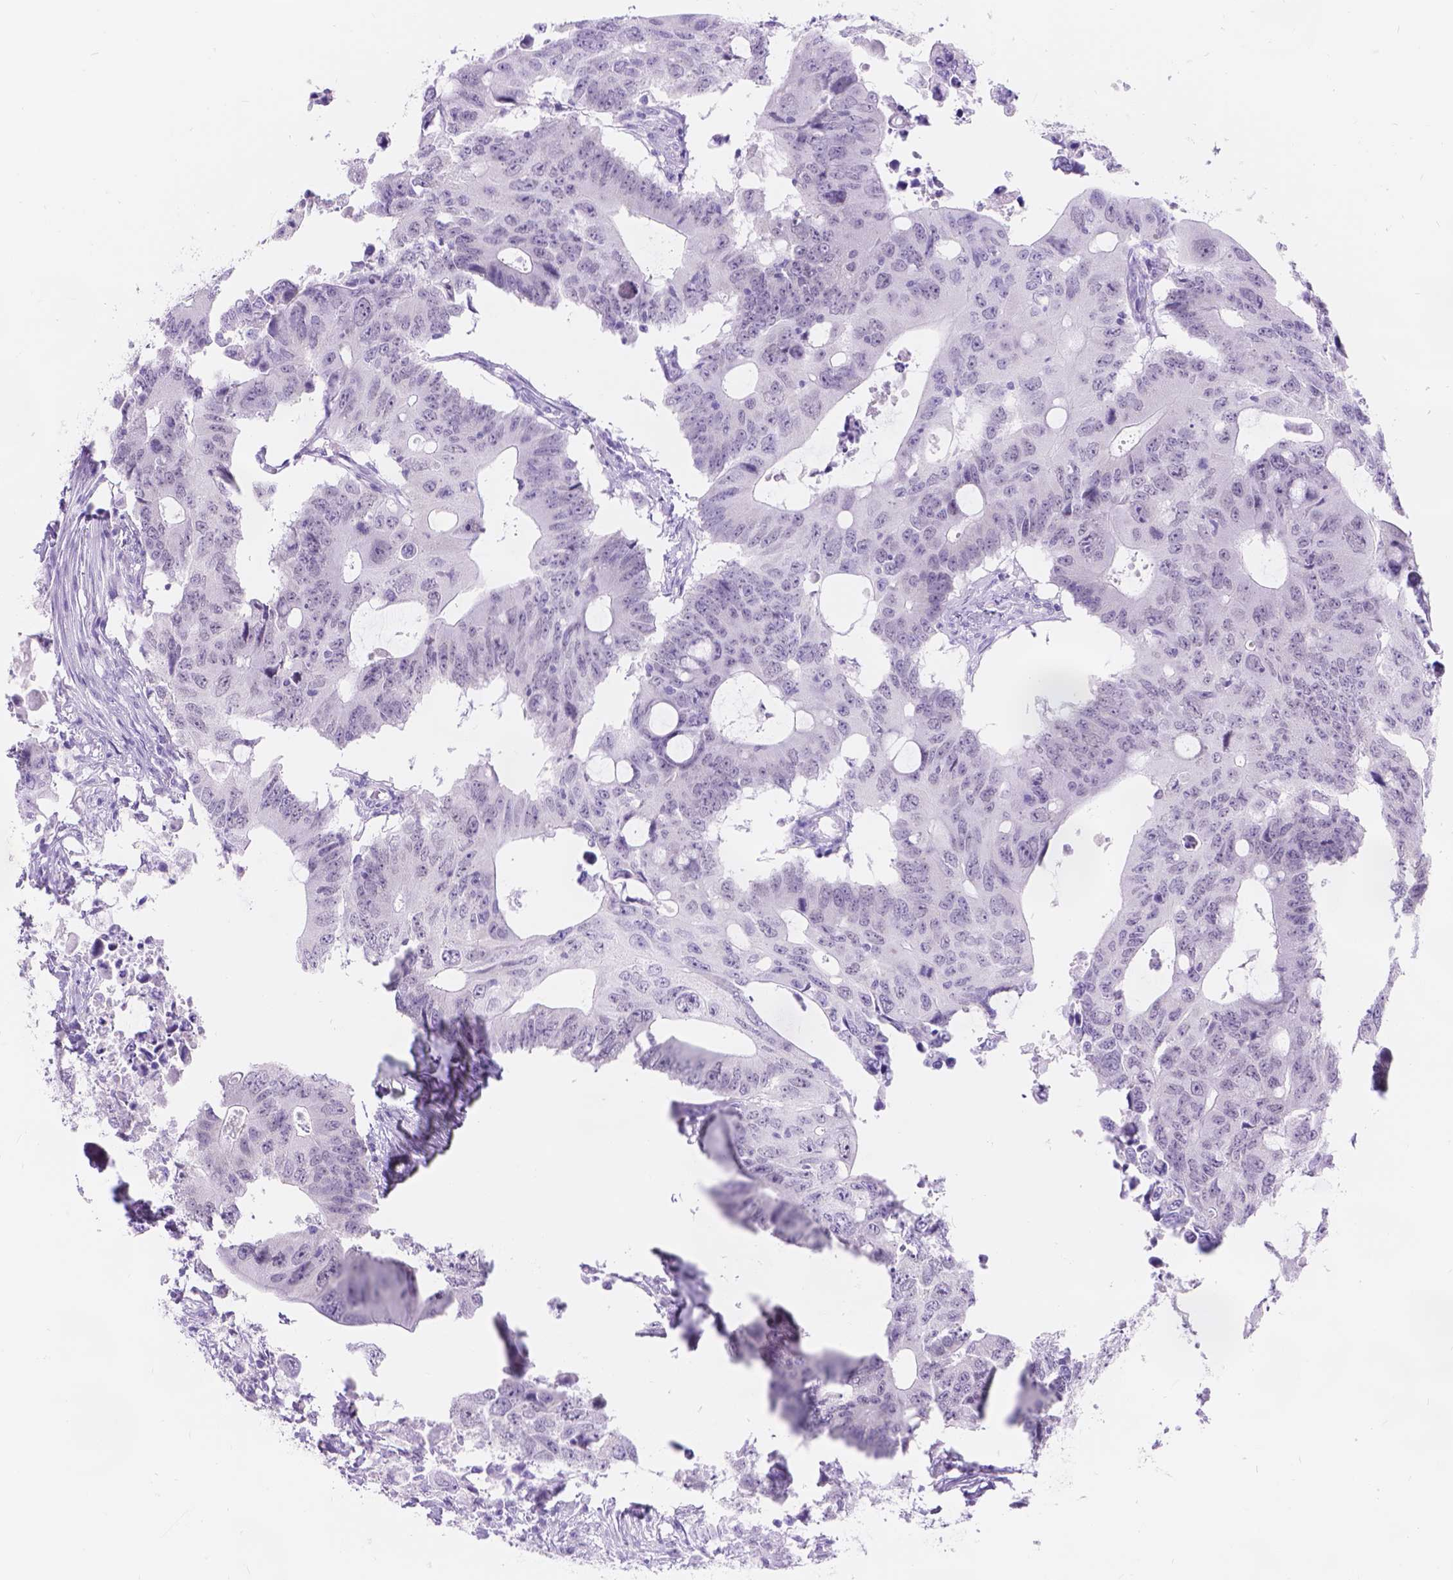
{"staining": {"intensity": "negative", "quantity": "none", "location": "none"}, "tissue": "colorectal cancer", "cell_type": "Tumor cells", "image_type": "cancer", "snomed": [{"axis": "morphology", "description": "Adenocarcinoma, NOS"}, {"axis": "topography", "description": "Colon"}], "caption": "There is no significant staining in tumor cells of colorectal cancer.", "gene": "DCC", "patient": {"sex": "male", "age": 71}}